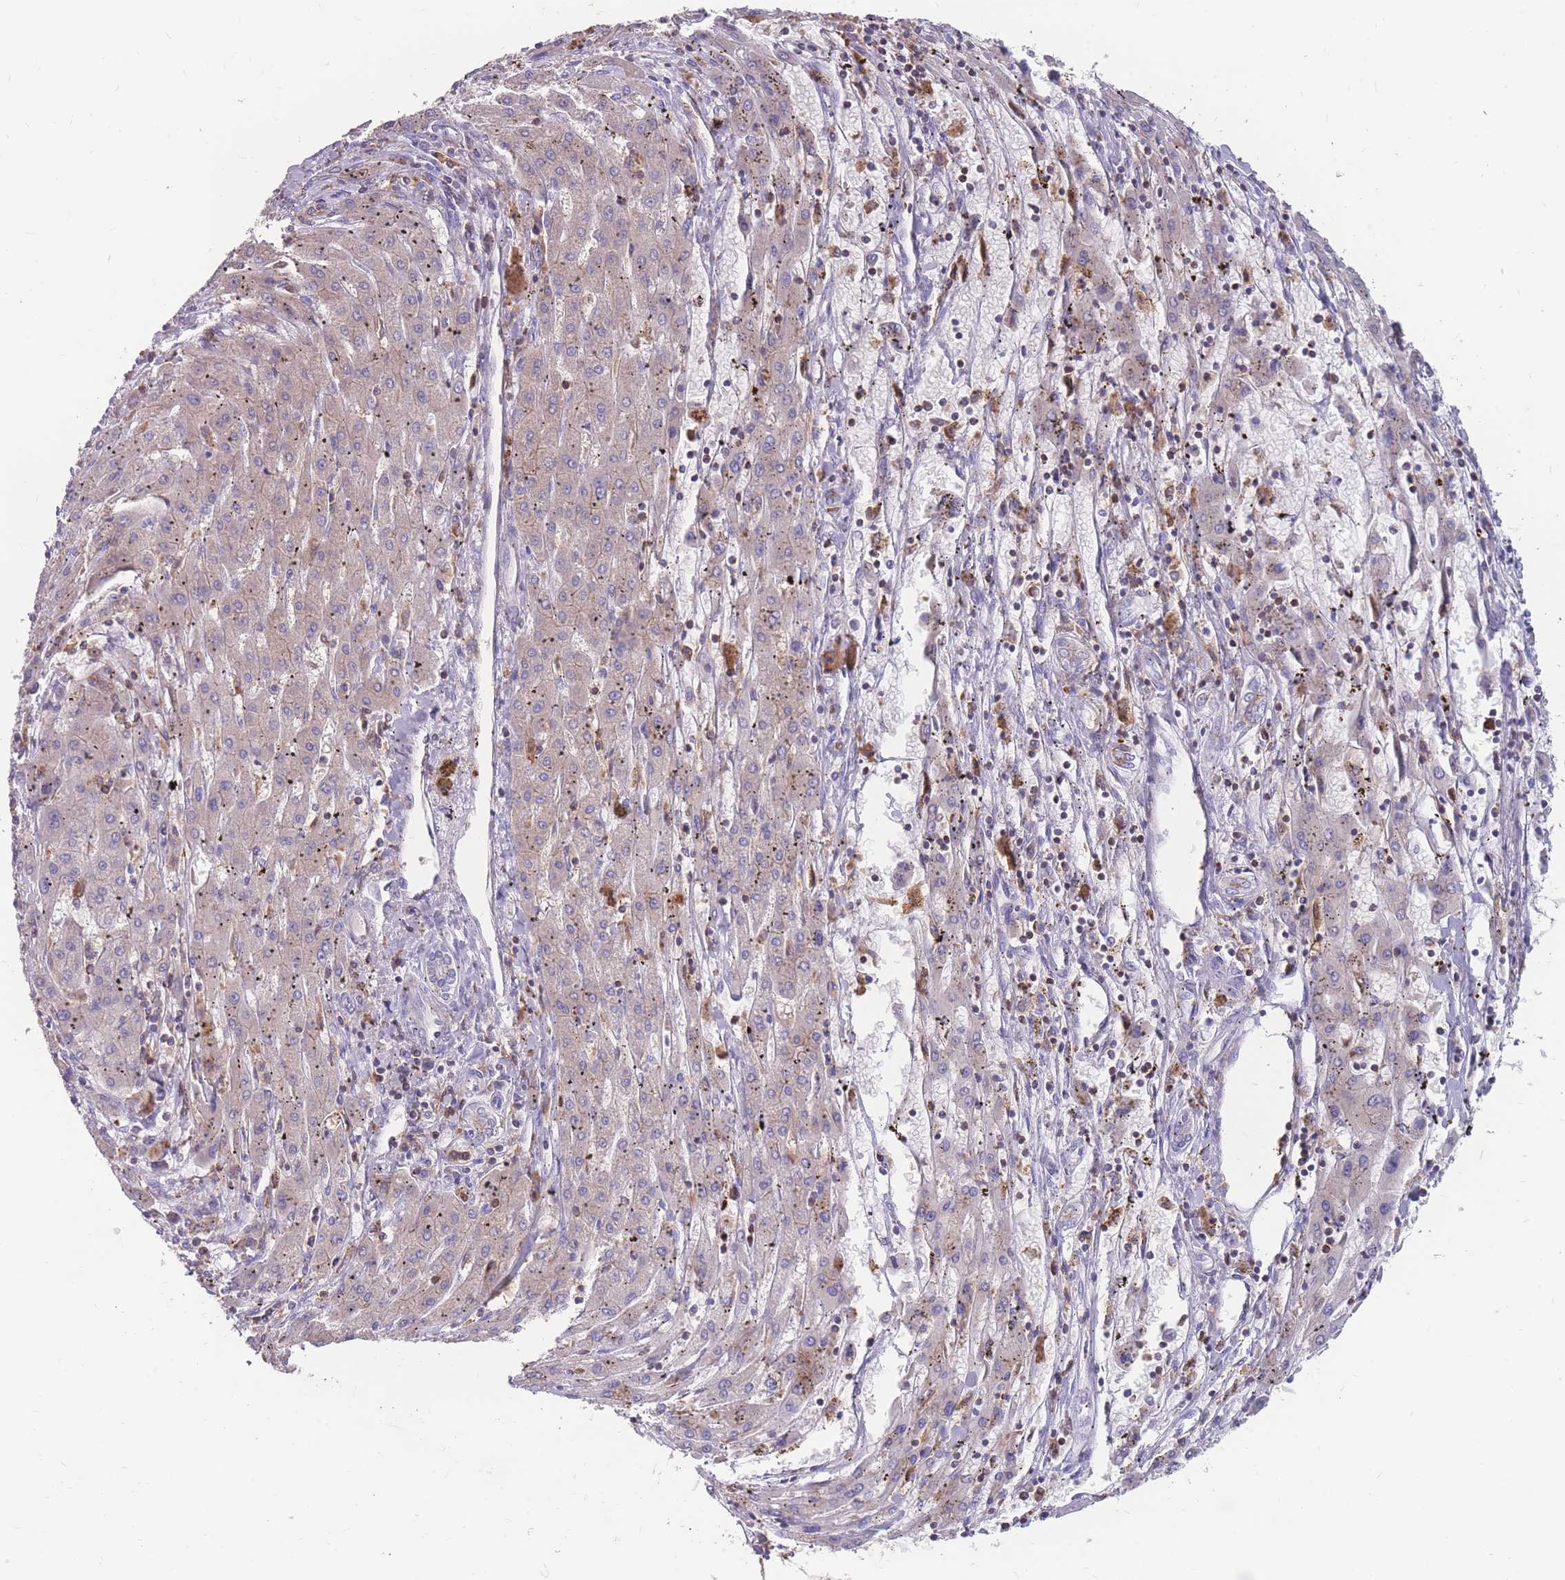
{"staining": {"intensity": "negative", "quantity": "none", "location": "none"}, "tissue": "liver cancer", "cell_type": "Tumor cells", "image_type": "cancer", "snomed": [{"axis": "morphology", "description": "Carcinoma, Hepatocellular, NOS"}, {"axis": "topography", "description": "Liver"}], "caption": "Immunohistochemistry of human liver cancer (hepatocellular carcinoma) exhibits no staining in tumor cells.", "gene": "CD33", "patient": {"sex": "male", "age": 72}}